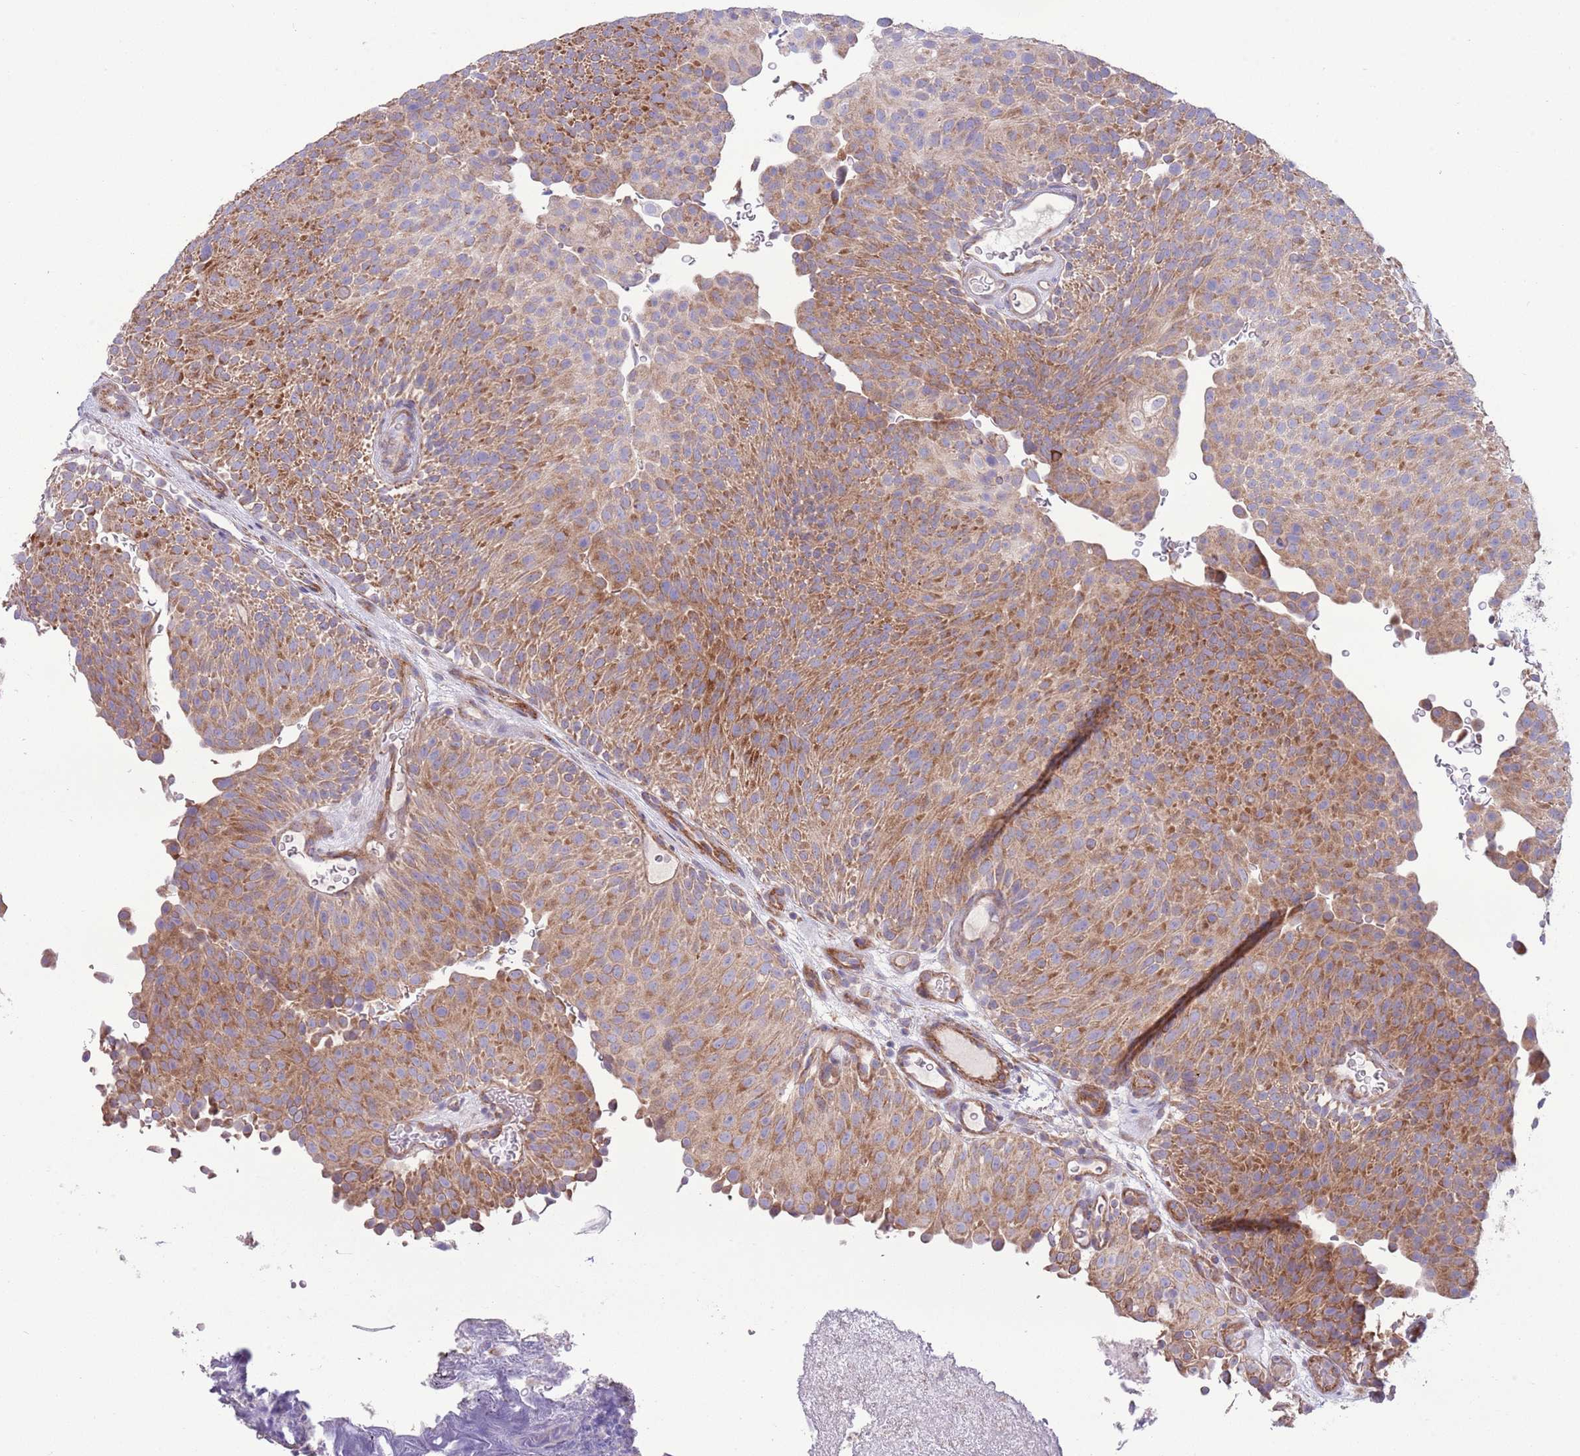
{"staining": {"intensity": "moderate", "quantity": ">75%", "location": "cytoplasmic/membranous"}, "tissue": "urothelial cancer", "cell_type": "Tumor cells", "image_type": "cancer", "snomed": [{"axis": "morphology", "description": "Urothelial carcinoma, Low grade"}, {"axis": "topography", "description": "Urinary bladder"}], "caption": "Immunohistochemistry (IHC) histopathology image of neoplastic tissue: urothelial cancer stained using immunohistochemistry displays medium levels of moderate protein expression localized specifically in the cytoplasmic/membranous of tumor cells, appearing as a cytoplasmic/membranous brown color.", "gene": "TOMM5", "patient": {"sex": "male", "age": 78}}